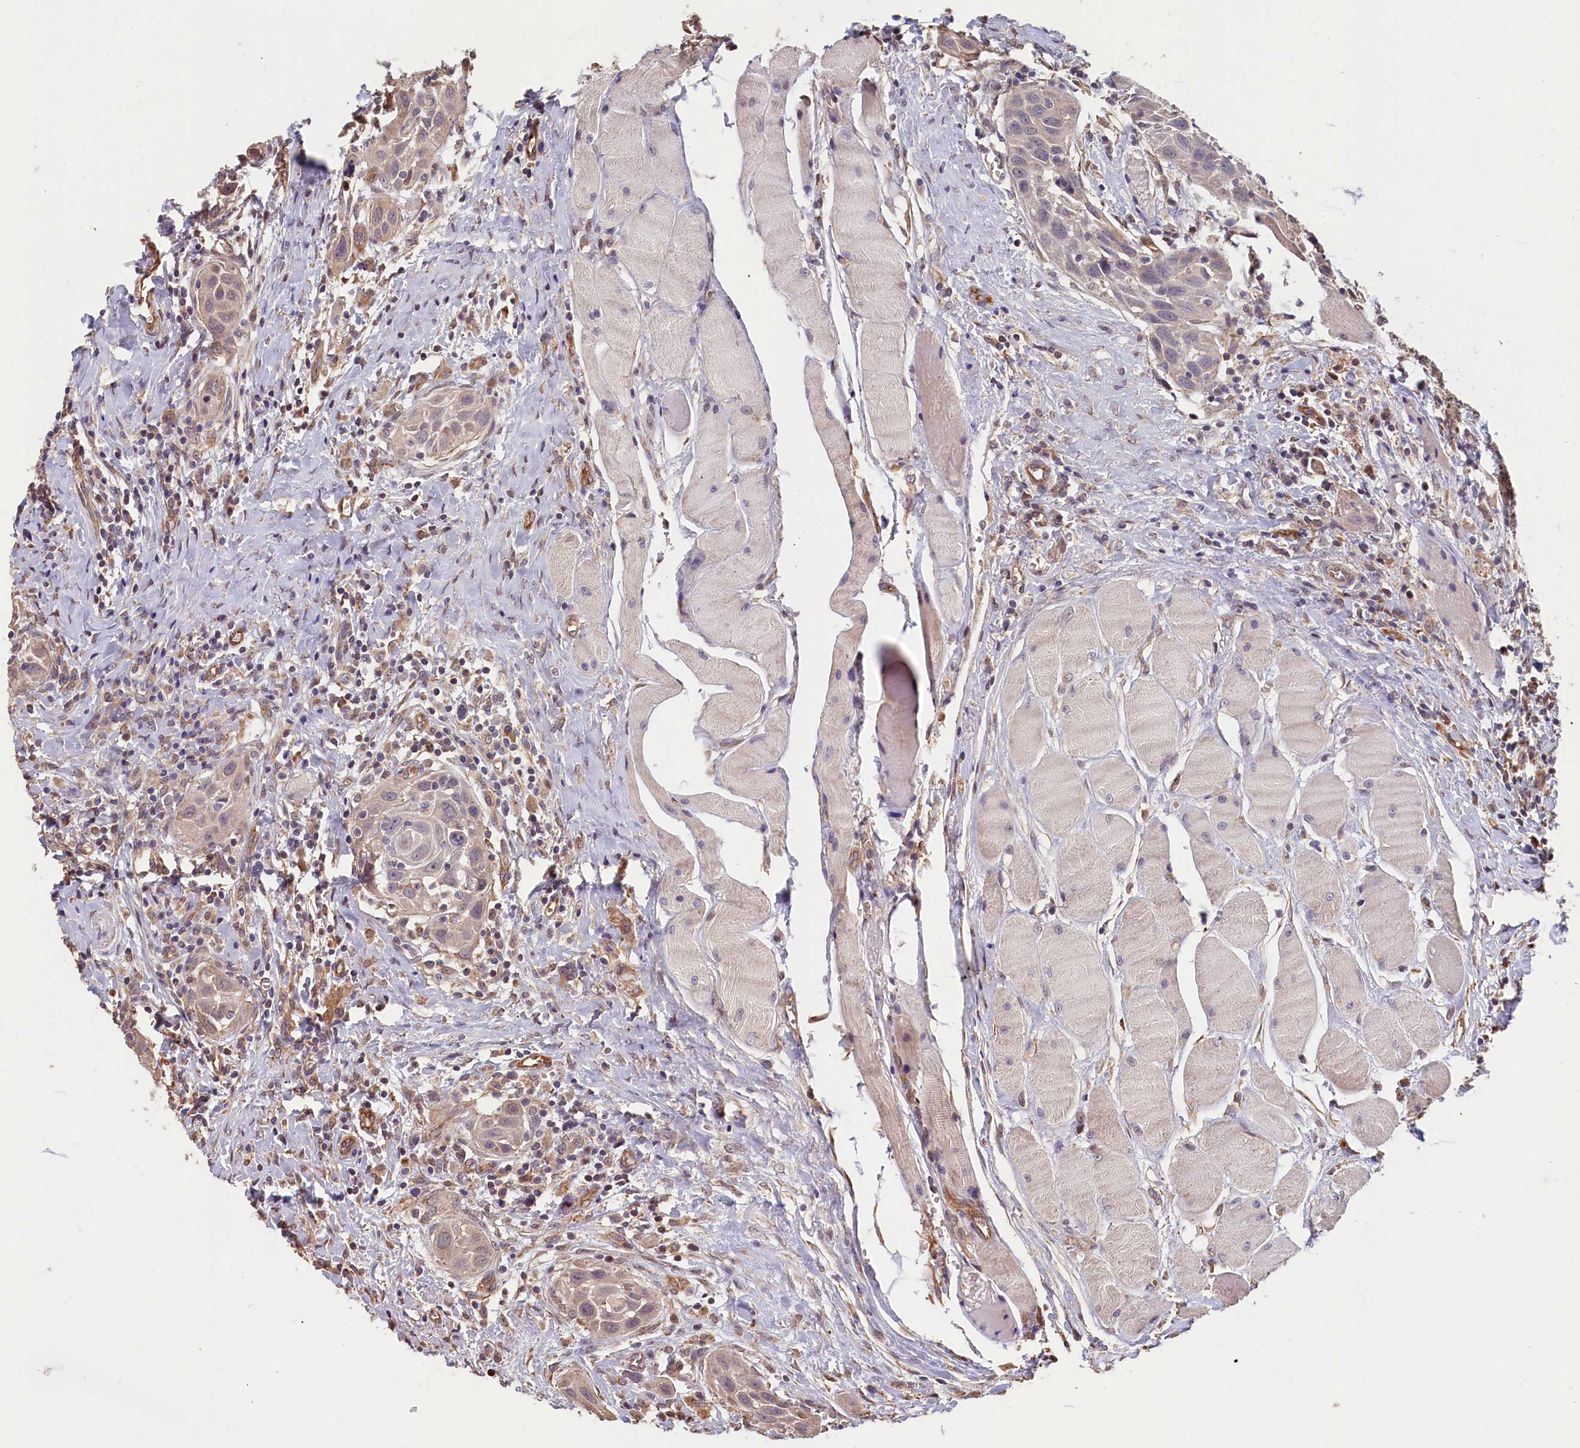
{"staining": {"intensity": "negative", "quantity": "none", "location": "none"}, "tissue": "head and neck cancer", "cell_type": "Tumor cells", "image_type": "cancer", "snomed": [{"axis": "morphology", "description": "Squamous cell carcinoma, NOS"}, {"axis": "topography", "description": "Oral tissue"}, {"axis": "topography", "description": "Head-Neck"}], "caption": "The IHC histopathology image has no significant positivity in tumor cells of squamous cell carcinoma (head and neck) tissue.", "gene": "ACSBG1", "patient": {"sex": "female", "age": 50}}